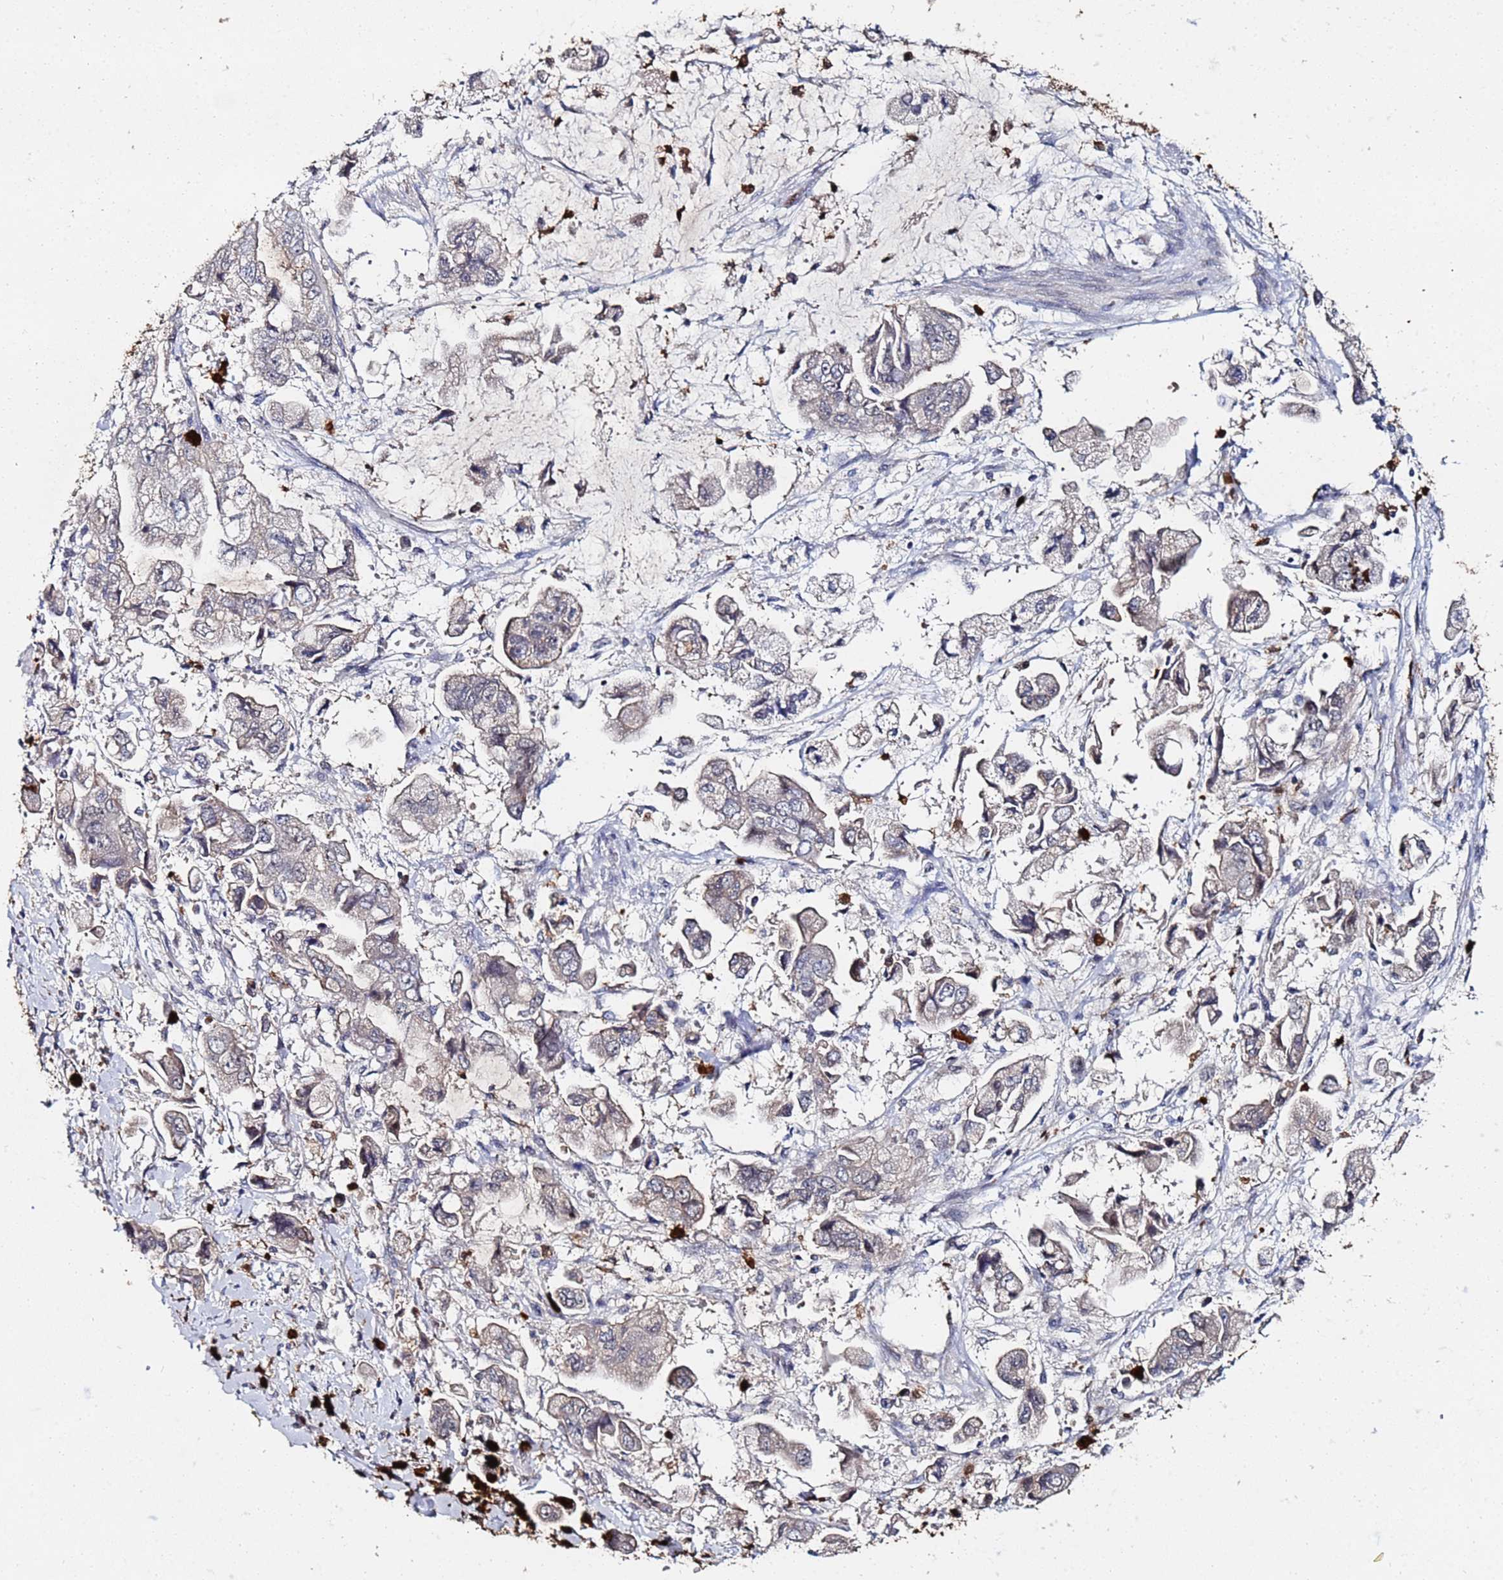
{"staining": {"intensity": "negative", "quantity": "none", "location": "none"}, "tissue": "stomach cancer", "cell_type": "Tumor cells", "image_type": "cancer", "snomed": [{"axis": "morphology", "description": "Adenocarcinoma, NOS"}, {"axis": "topography", "description": "Stomach"}], "caption": "Adenocarcinoma (stomach) was stained to show a protein in brown. There is no significant staining in tumor cells. Brightfield microscopy of immunohistochemistry stained with DAB (3,3'-diaminobenzidine) (brown) and hematoxylin (blue), captured at high magnification.", "gene": "MTCL1", "patient": {"sex": "male", "age": 62}}